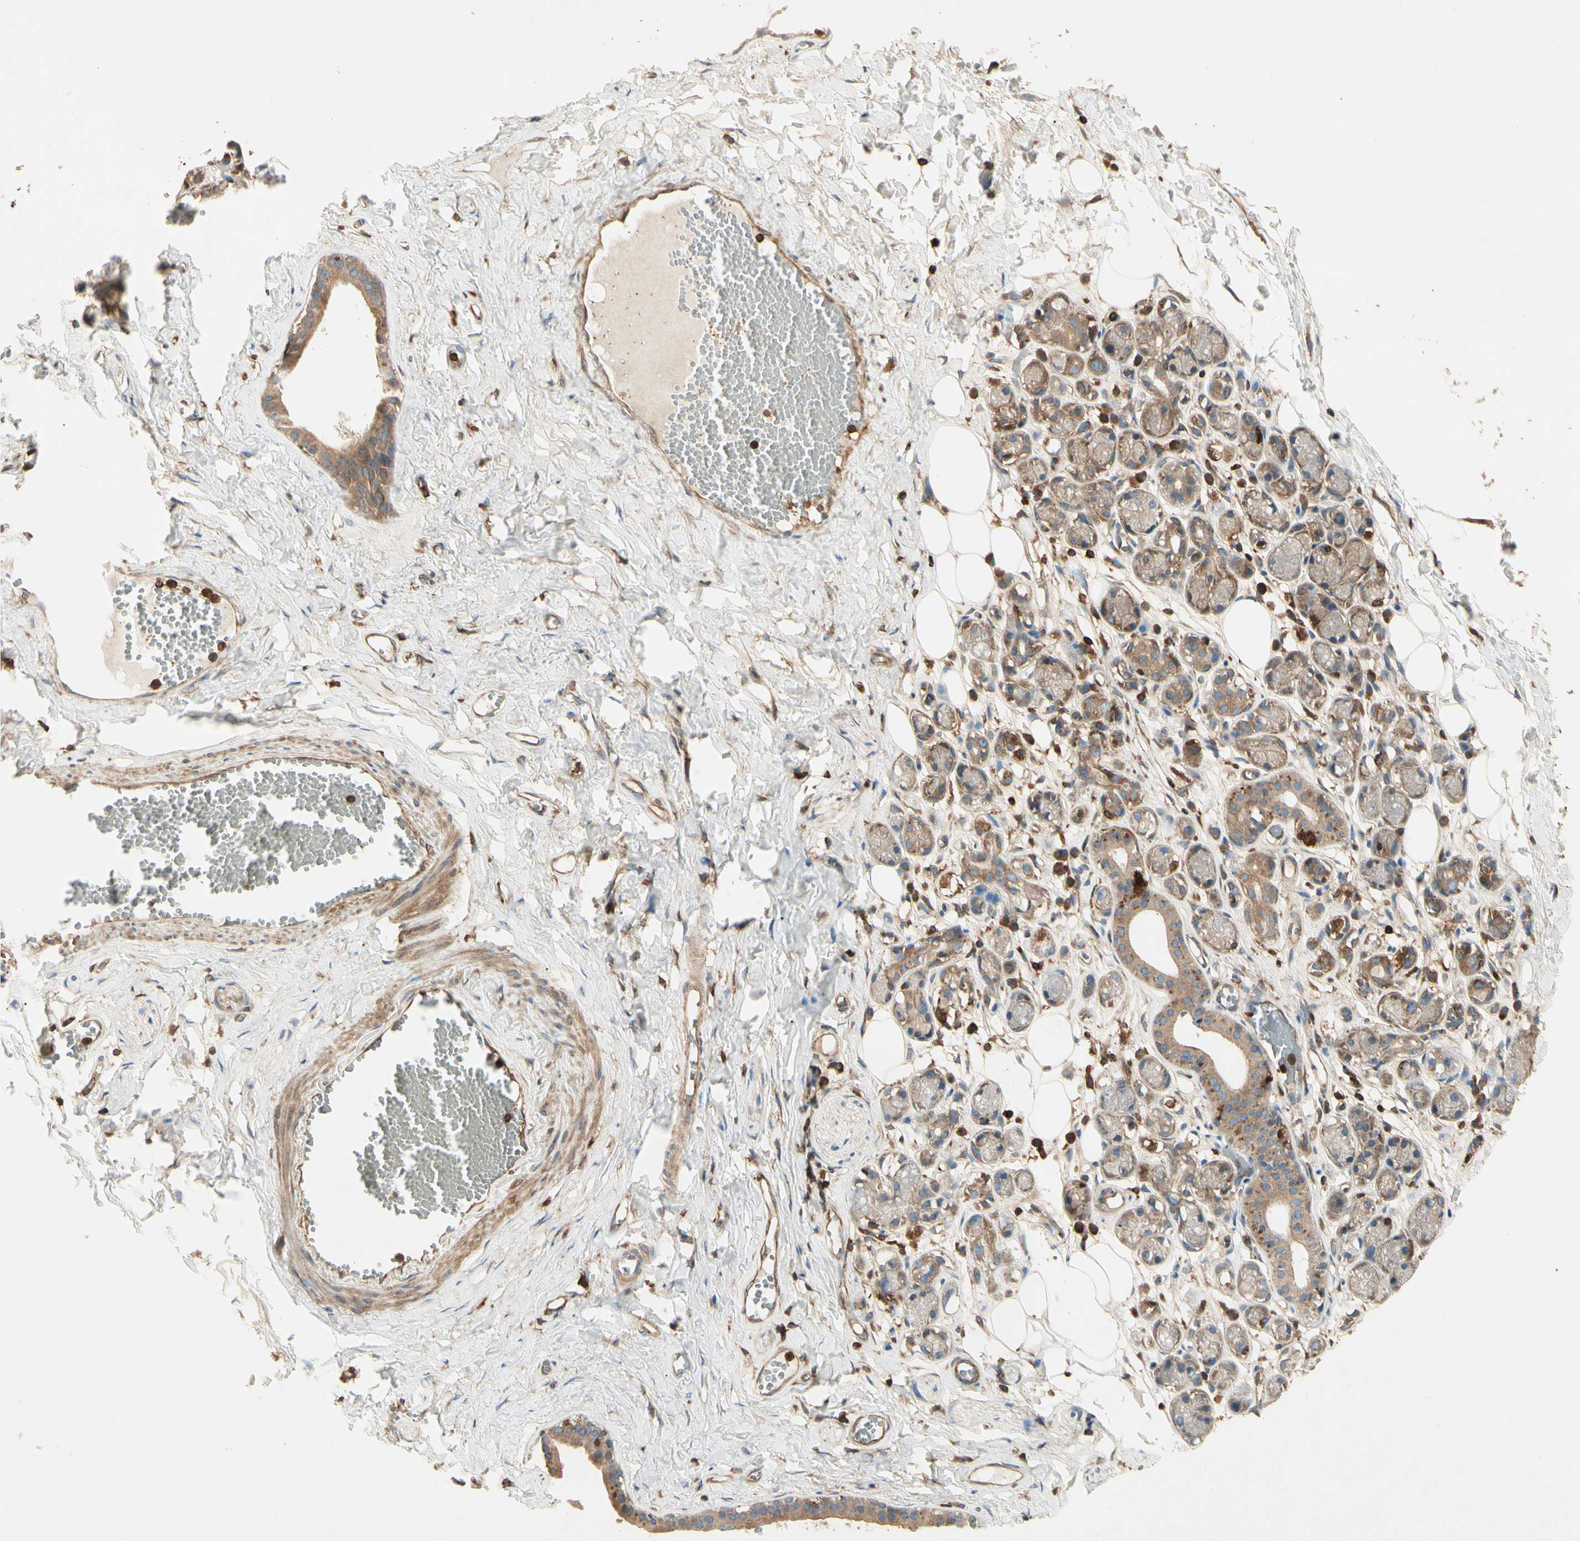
{"staining": {"intensity": "strong", "quantity": ">75%", "location": "cytoplasmic/membranous"}, "tissue": "adipose tissue", "cell_type": "Adipocytes", "image_type": "normal", "snomed": [{"axis": "morphology", "description": "Normal tissue, NOS"}, {"axis": "morphology", "description": "Inflammation, NOS"}, {"axis": "topography", "description": "Vascular tissue"}, {"axis": "topography", "description": "Salivary gland"}], "caption": "Immunohistochemical staining of benign human adipose tissue reveals strong cytoplasmic/membranous protein staining in approximately >75% of adipocytes. The staining was performed using DAB, with brown indicating positive protein expression. Nuclei are stained blue with hematoxylin.", "gene": "ARPC2", "patient": {"sex": "female", "age": 75}}